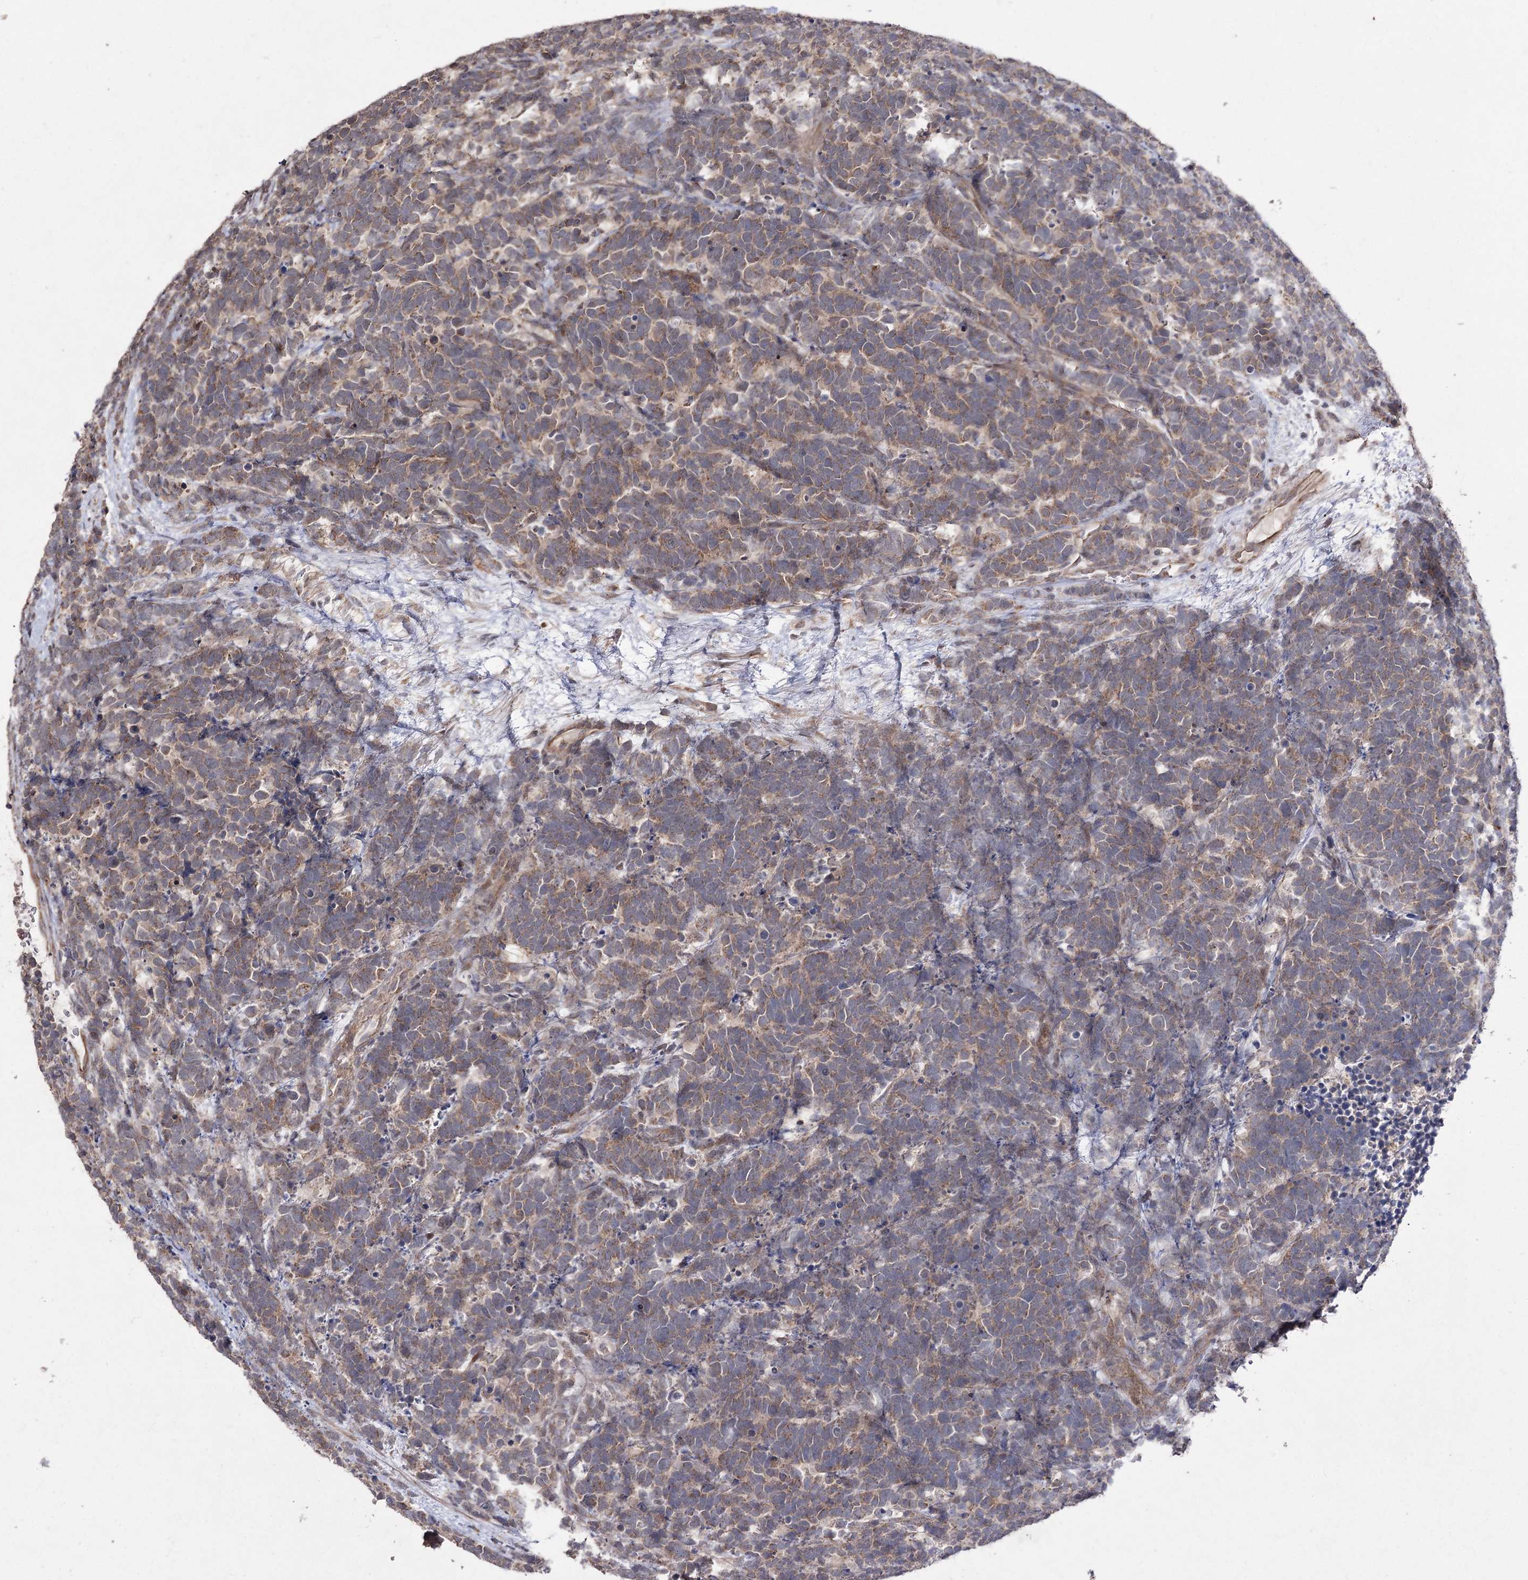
{"staining": {"intensity": "moderate", "quantity": ">75%", "location": "cytoplasmic/membranous"}, "tissue": "carcinoid", "cell_type": "Tumor cells", "image_type": "cancer", "snomed": [{"axis": "morphology", "description": "Carcinoma, NOS"}, {"axis": "morphology", "description": "Carcinoid, malignant, NOS"}, {"axis": "topography", "description": "Urinary bladder"}], "caption": "This histopathology image displays immunohistochemistry staining of carcinoma, with medium moderate cytoplasmic/membranous expression in about >75% of tumor cells.", "gene": "FANCL", "patient": {"sex": "male", "age": 57}}